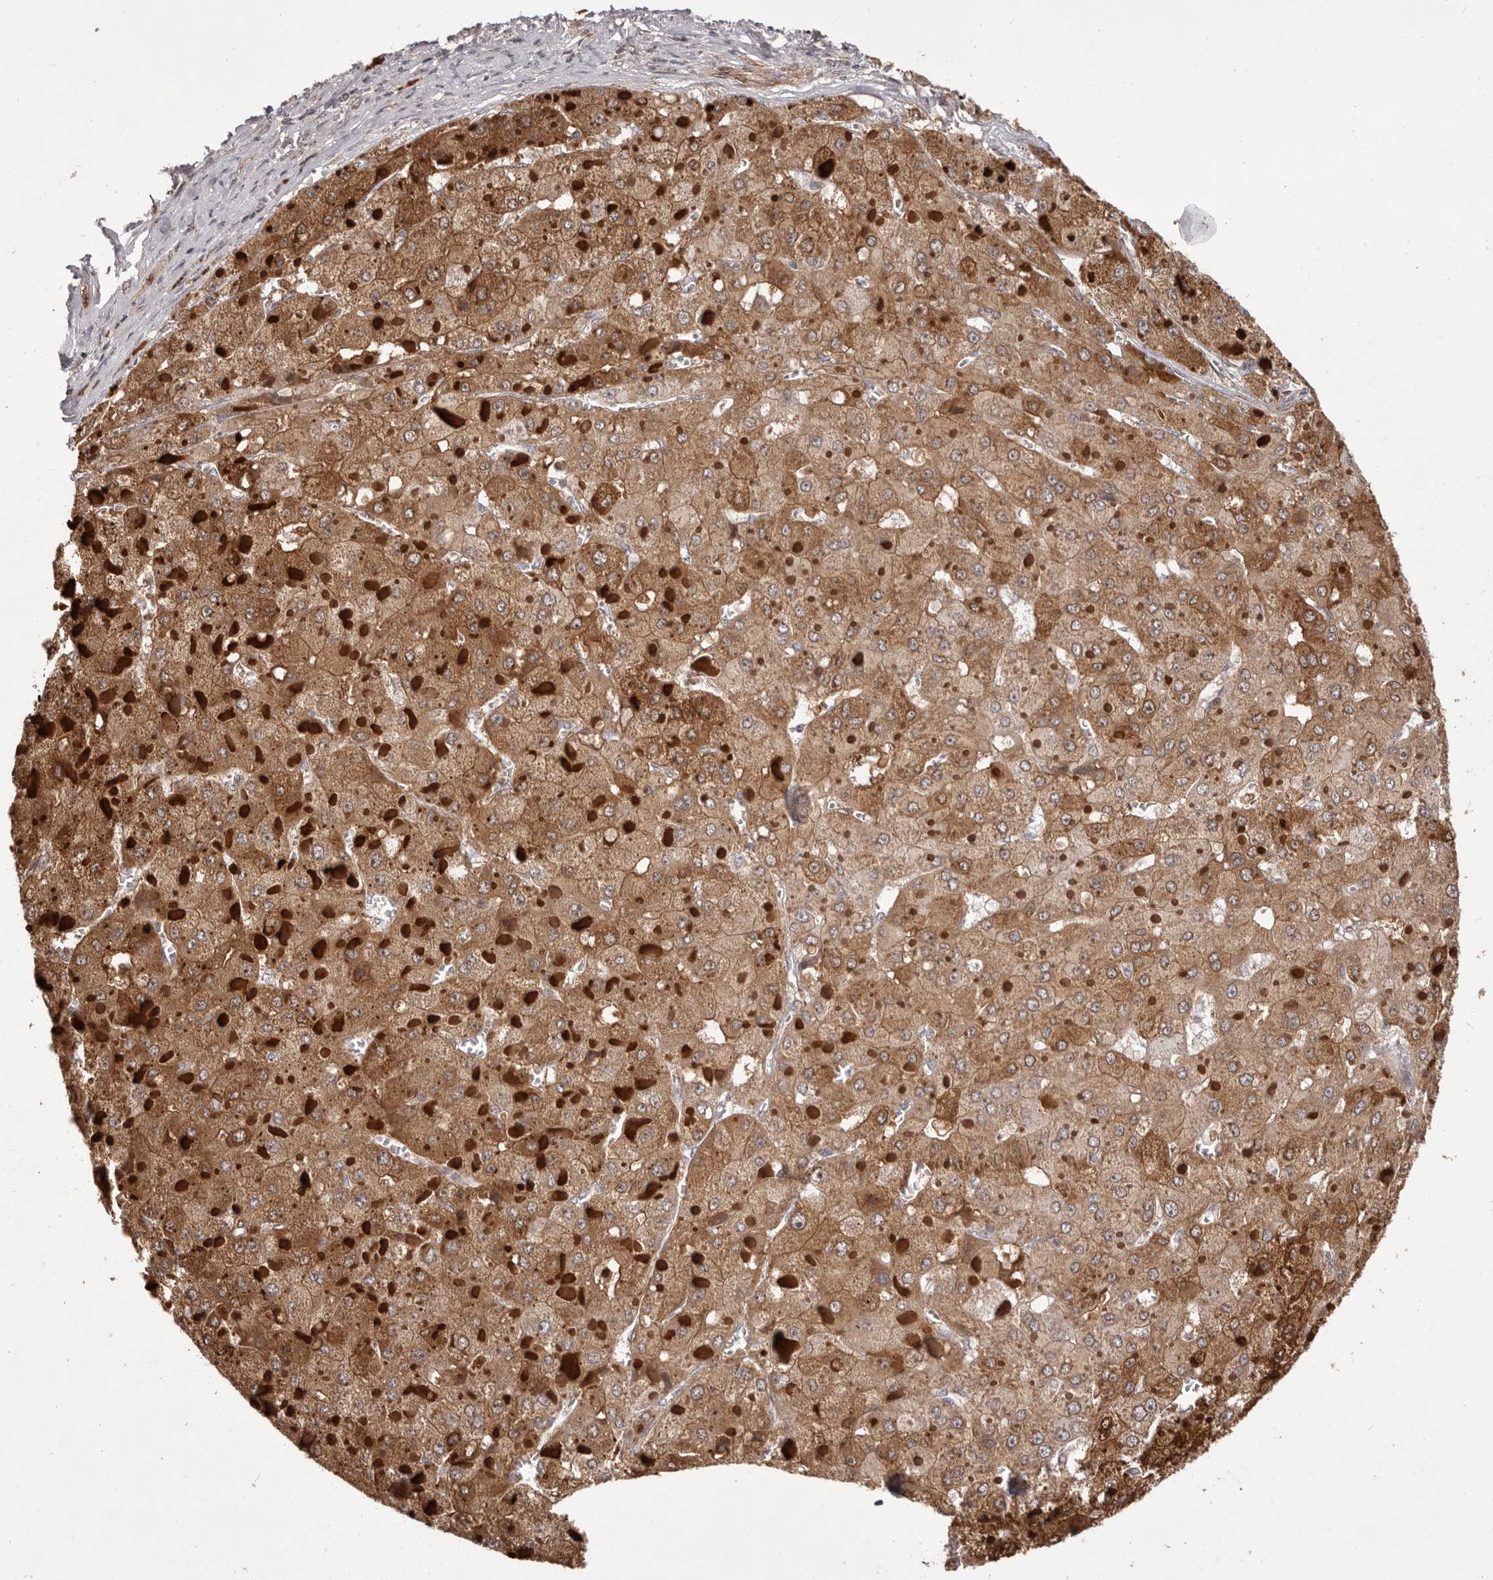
{"staining": {"intensity": "strong", "quantity": ">75%", "location": "cytoplasmic/membranous"}, "tissue": "liver cancer", "cell_type": "Tumor cells", "image_type": "cancer", "snomed": [{"axis": "morphology", "description": "Carcinoma, Hepatocellular, NOS"}, {"axis": "topography", "description": "Liver"}], "caption": "Brown immunohistochemical staining in liver cancer (hepatocellular carcinoma) displays strong cytoplasmic/membranous positivity in about >75% of tumor cells.", "gene": "GFOD1", "patient": {"sex": "female", "age": 73}}